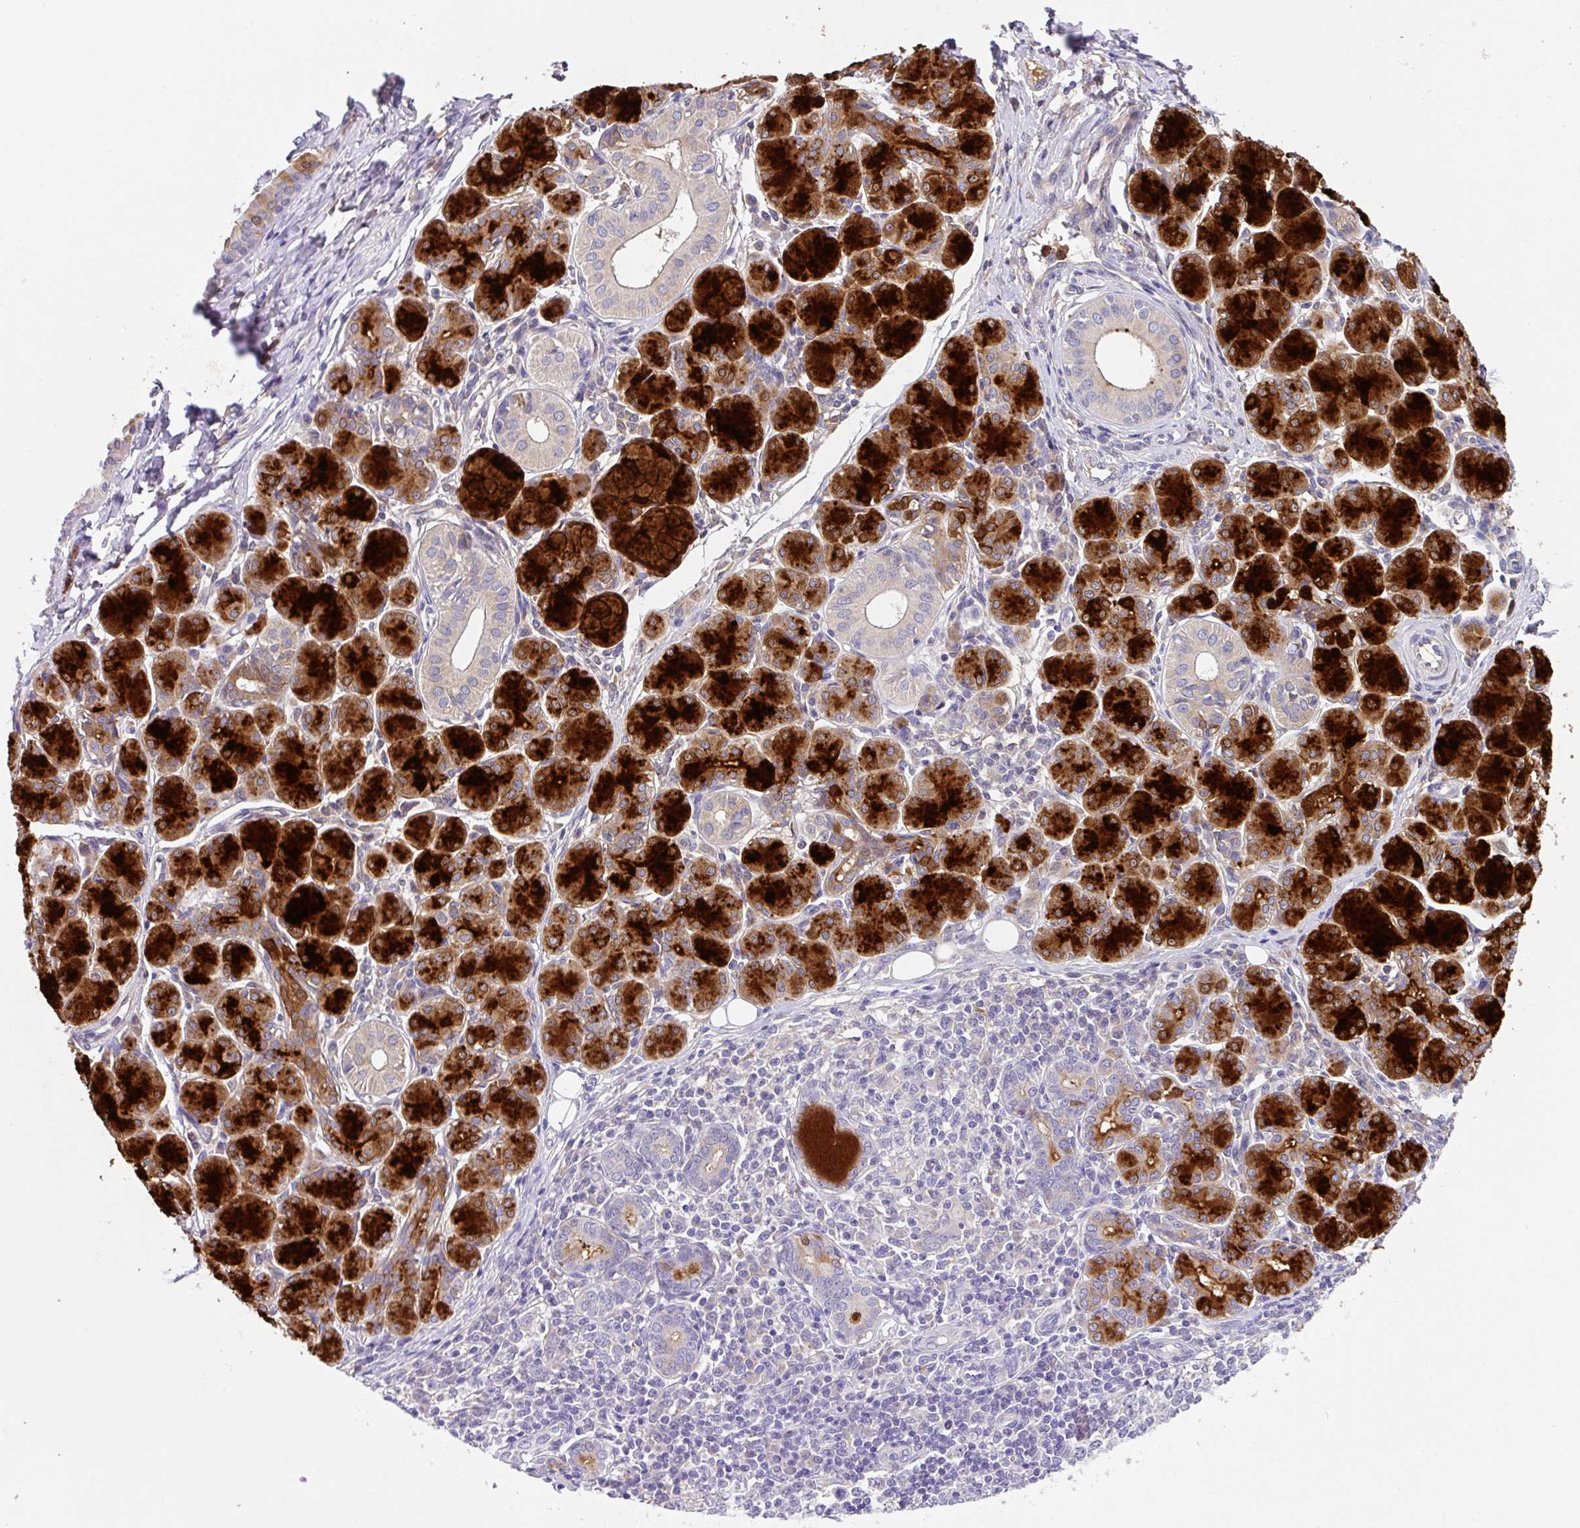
{"staining": {"intensity": "strong", "quantity": "25%-75%", "location": "cytoplasmic/membranous"}, "tissue": "salivary gland", "cell_type": "Glandular cells", "image_type": "normal", "snomed": [{"axis": "morphology", "description": "Normal tissue, NOS"}, {"axis": "morphology", "description": "Inflammation, NOS"}, {"axis": "topography", "description": "Lymph node"}, {"axis": "topography", "description": "Salivary gland"}], "caption": "The image shows a brown stain indicating the presence of a protein in the cytoplasmic/membranous of glandular cells in salivary gland. (IHC, brightfield microscopy, high magnification).", "gene": "CRISP3", "patient": {"sex": "male", "age": 3}}